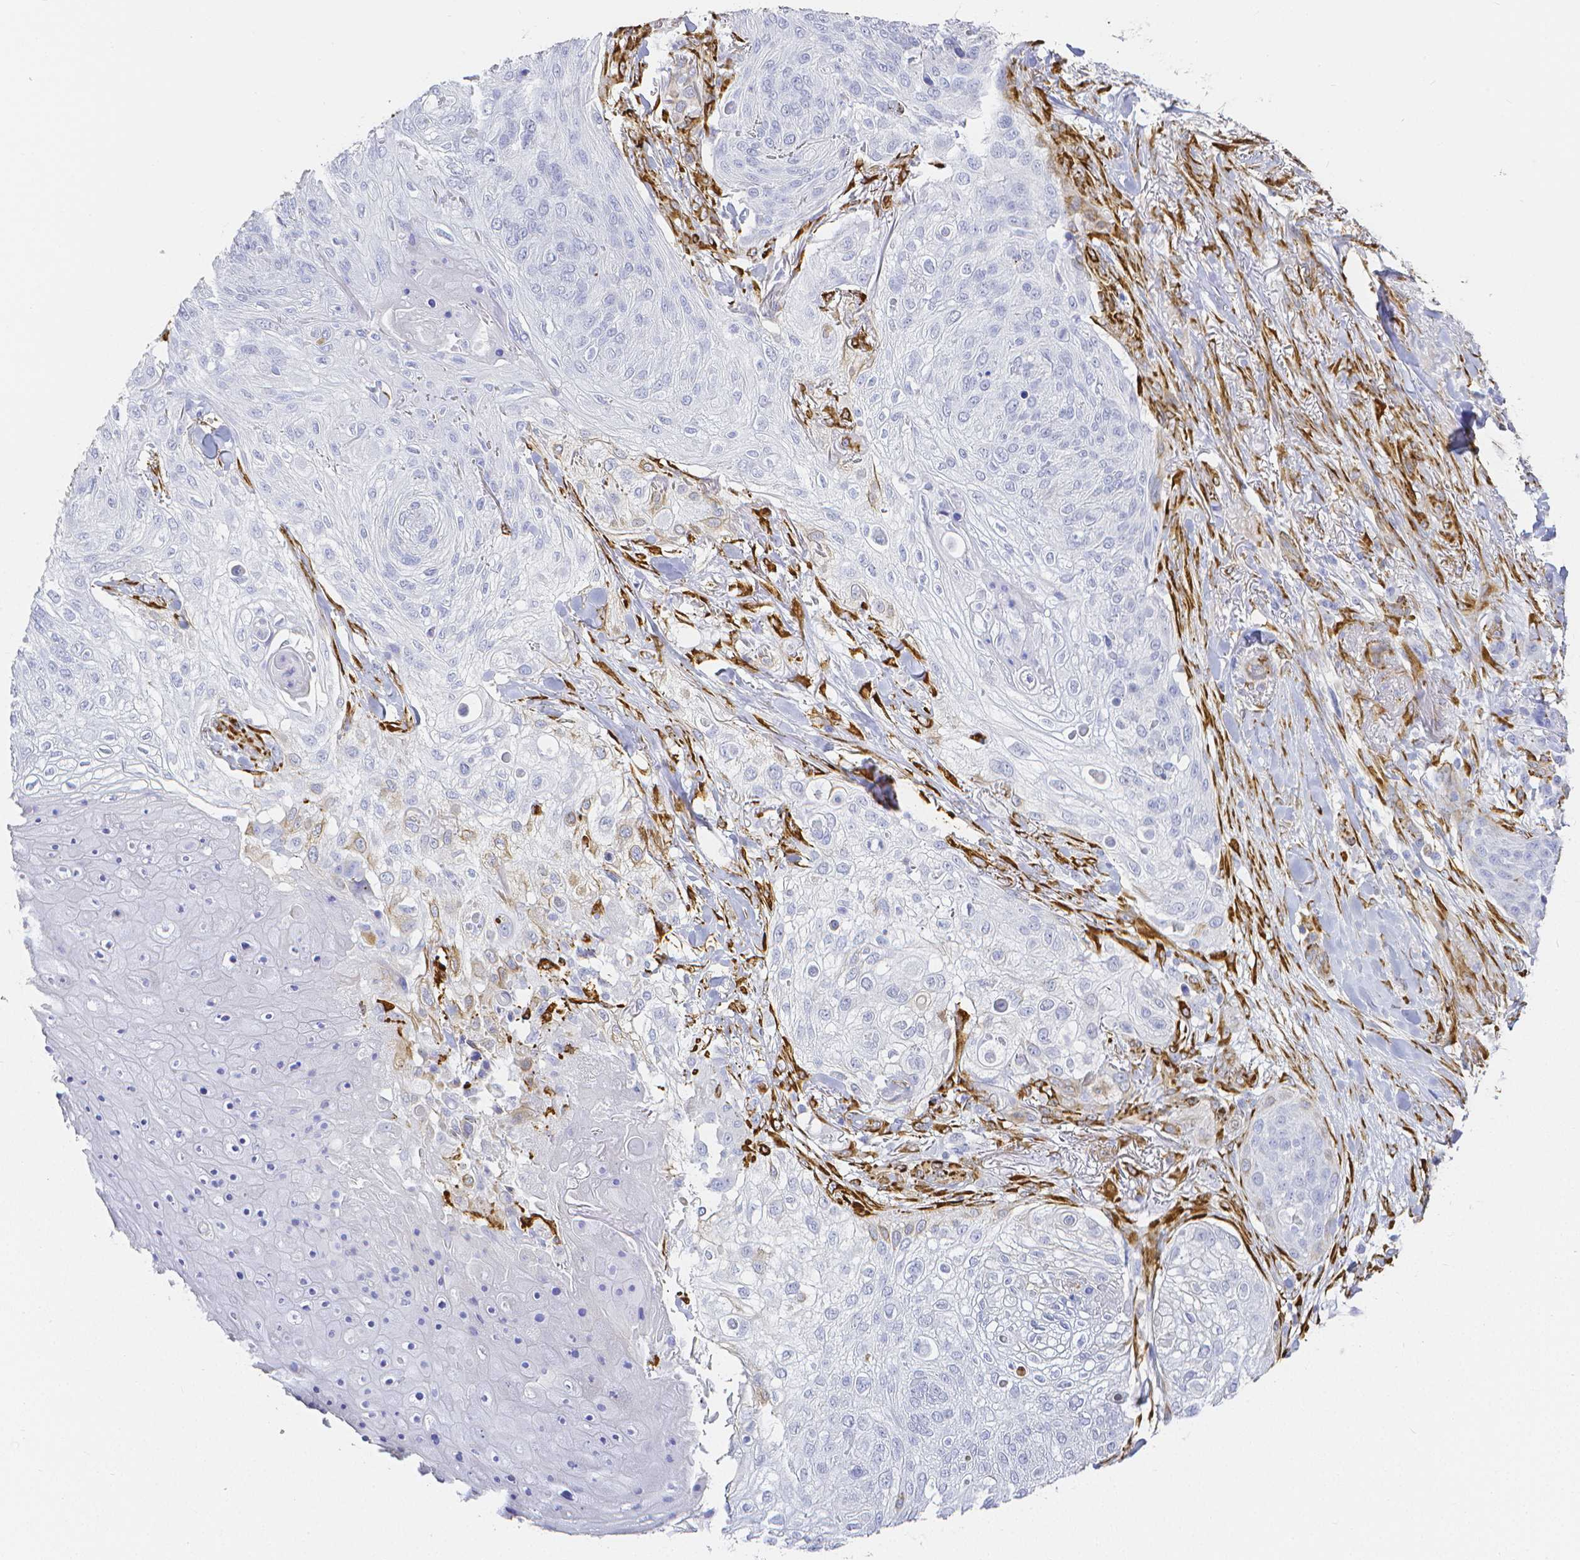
{"staining": {"intensity": "negative", "quantity": "none", "location": "none"}, "tissue": "skin cancer", "cell_type": "Tumor cells", "image_type": "cancer", "snomed": [{"axis": "morphology", "description": "Squamous cell carcinoma, NOS"}, {"axis": "topography", "description": "Skin"}], "caption": "IHC of squamous cell carcinoma (skin) shows no staining in tumor cells.", "gene": "SMURF1", "patient": {"sex": "female", "age": 87}}